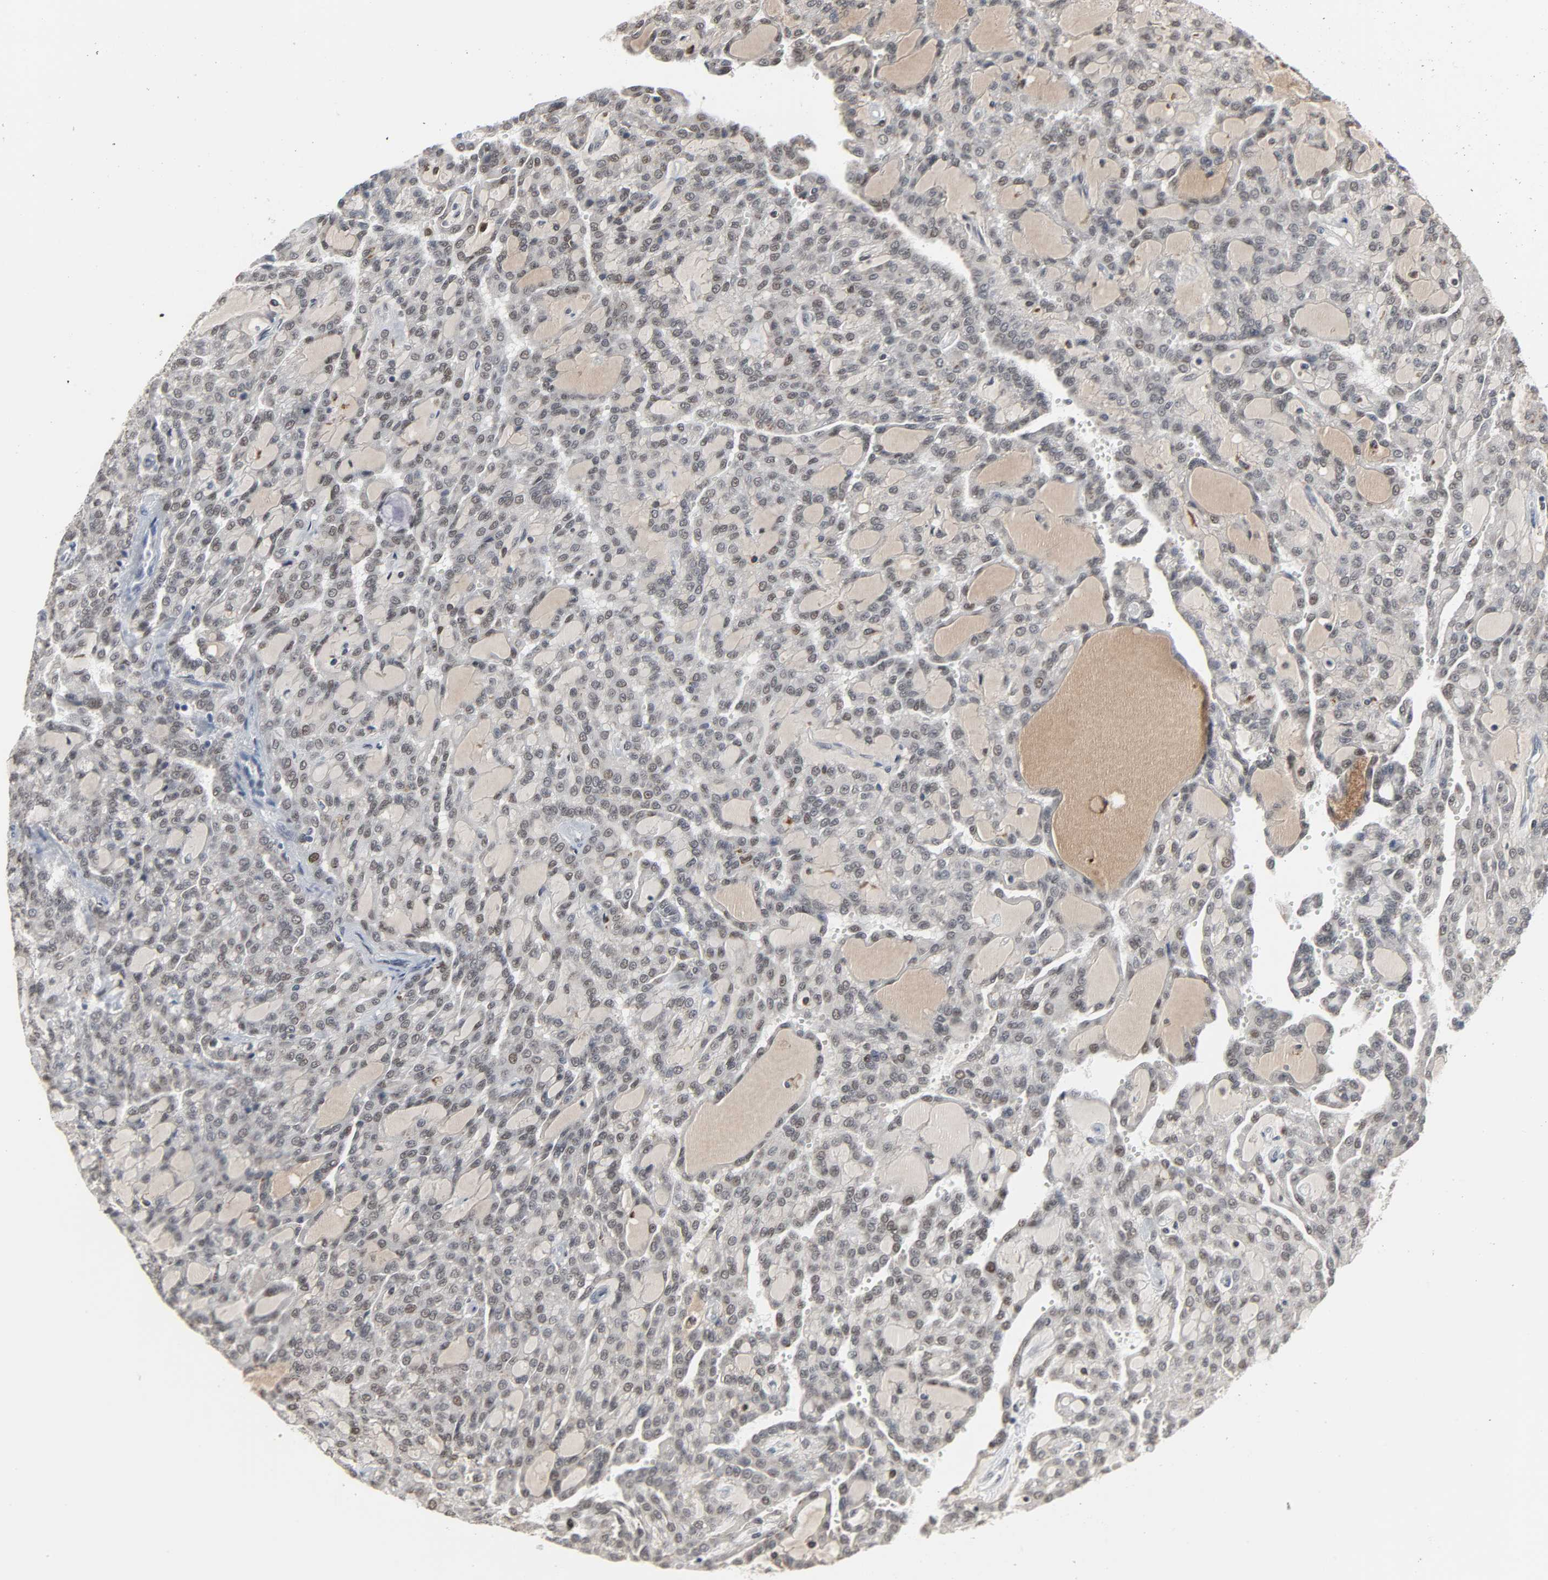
{"staining": {"intensity": "weak", "quantity": "<25%", "location": "nuclear"}, "tissue": "renal cancer", "cell_type": "Tumor cells", "image_type": "cancer", "snomed": [{"axis": "morphology", "description": "Adenocarcinoma, NOS"}, {"axis": "topography", "description": "Kidney"}], "caption": "The image shows no significant expression in tumor cells of adenocarcinoma (renal).", "gene": "DAZAP1", "patient": {"sex": "male", "age": 63}}